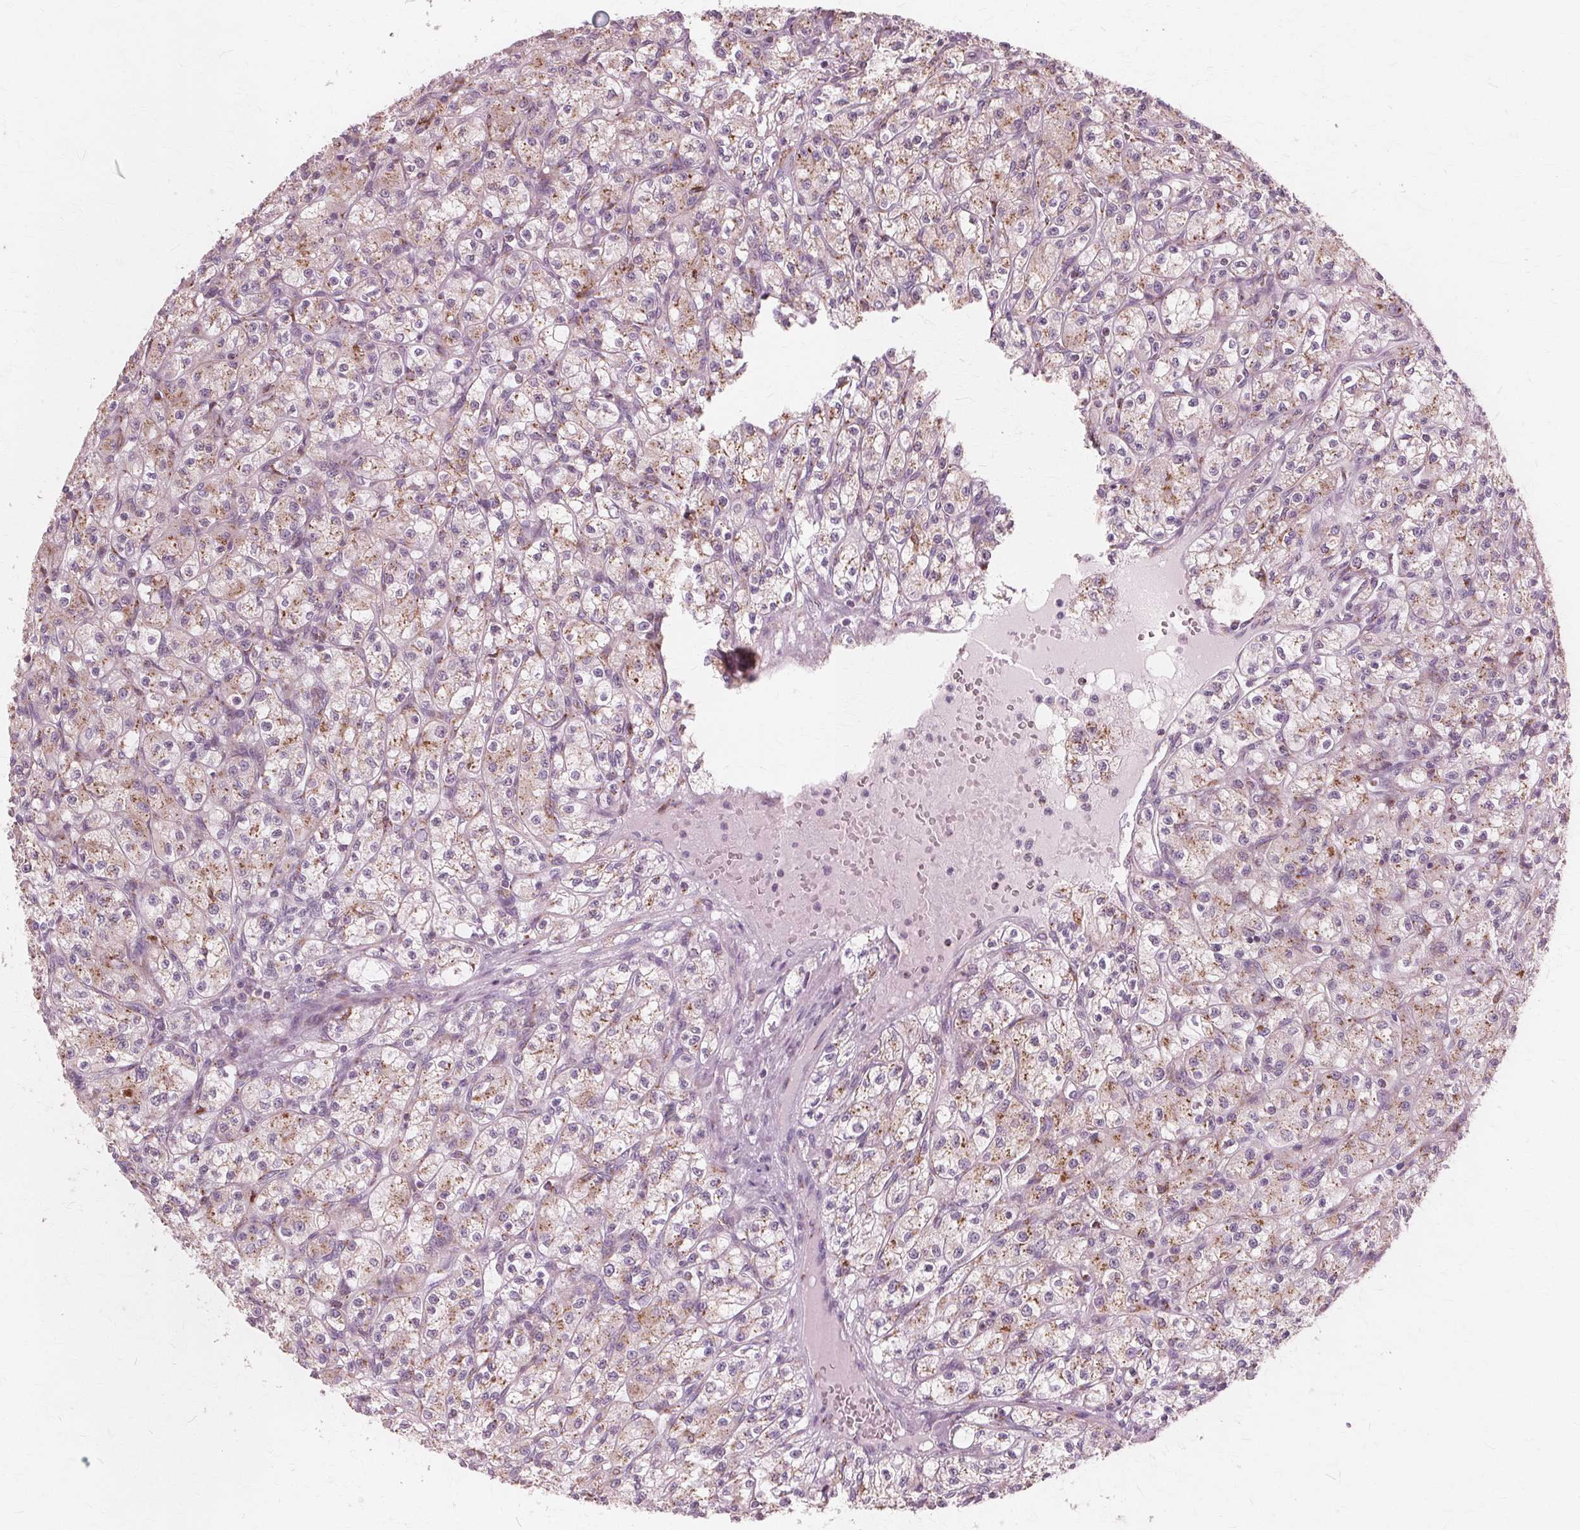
{"staining": {"intensity": "moderate", "quantity": "25%-75%", "location": "cytoplasmic/membranous"}, "tissue": "renal cancer", "cell_type": "Tumor cells", "image_type": "cancer", "snomed": [{"axis": "morphology", "description": "Adenocarcinoma, NOS"}, {"axis": "topography", "description": "Kidney"}], "caption": "This is a micrograph of immunohistochemistry (IHC) staining of renal adenocarcinoma, which shows moderate expression in the cytoplasmic/membranous of tumor cells.", "gene": "DNASE2", "patient": {"sex": "female", "age": 70}}